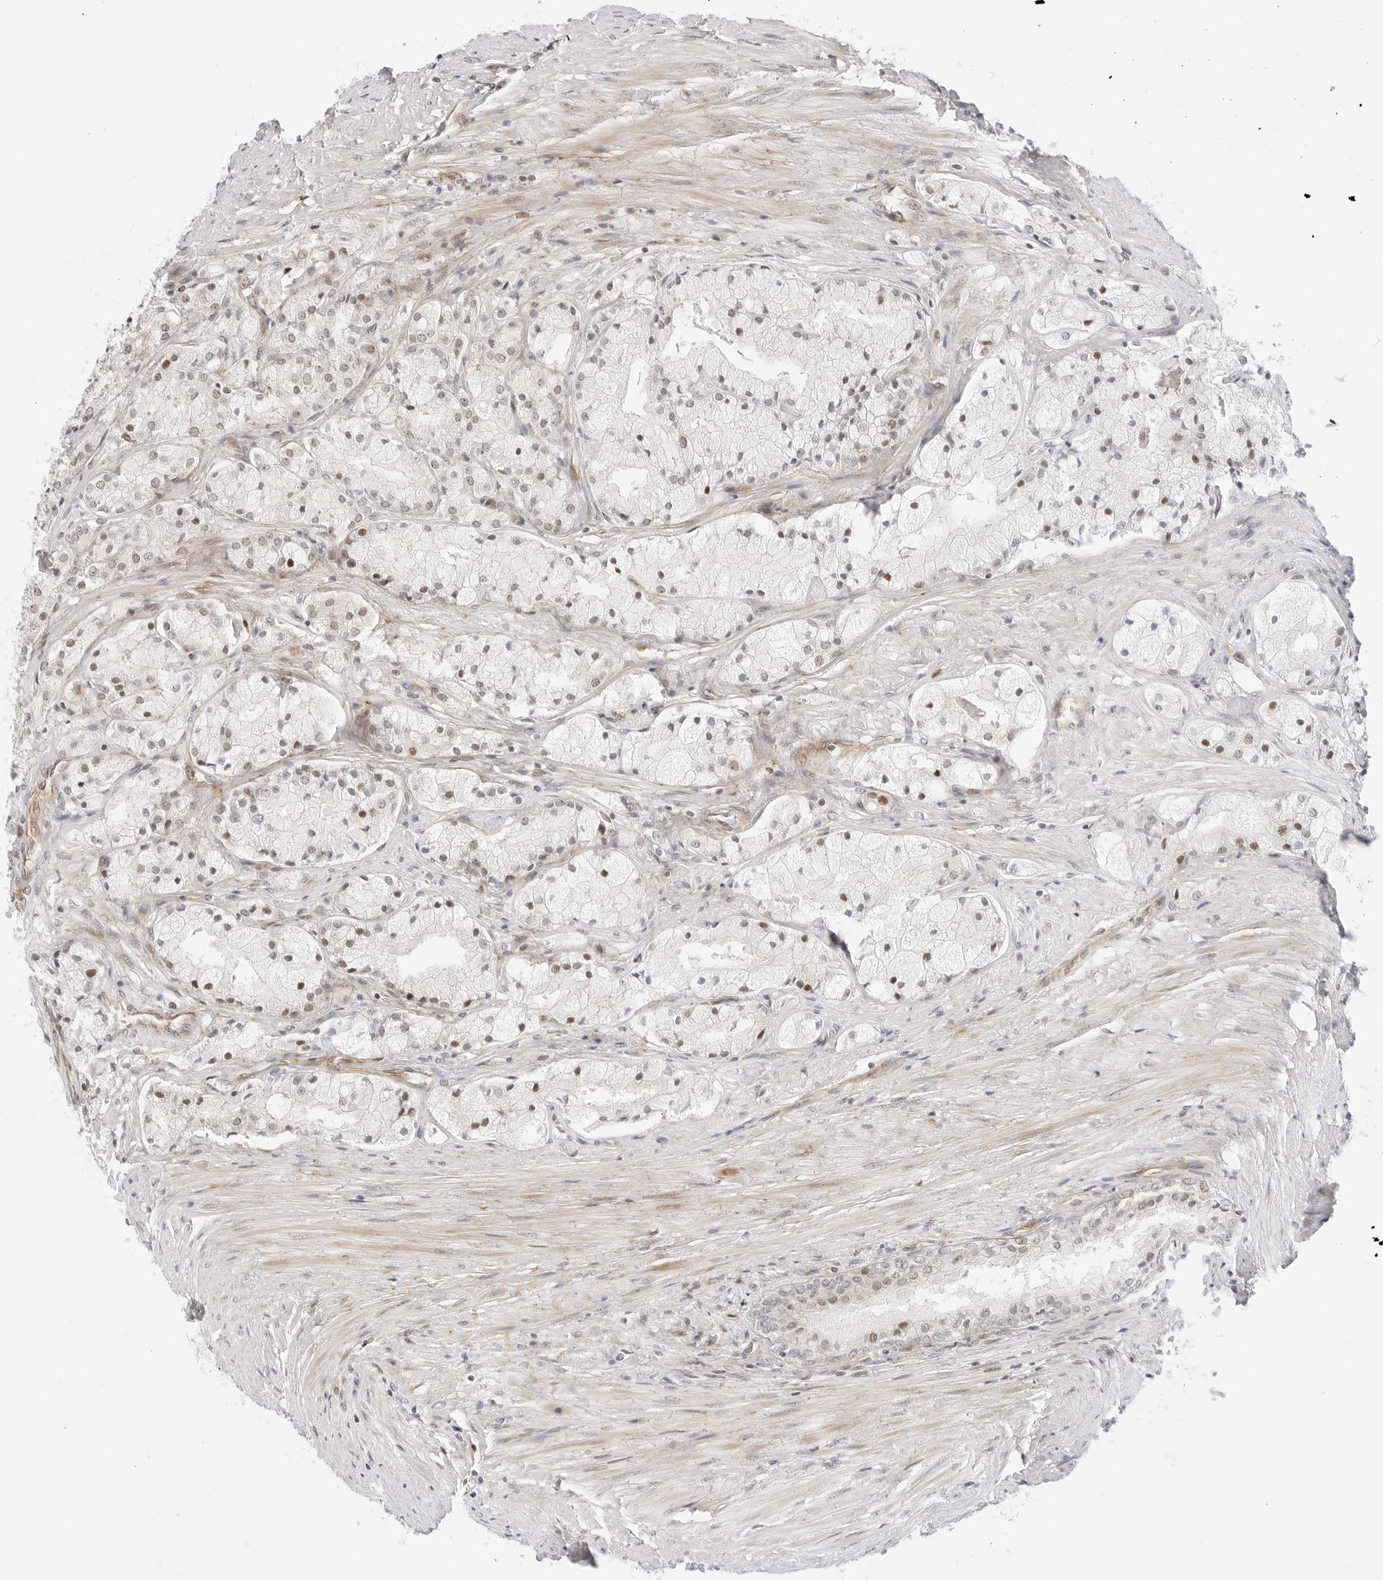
{"staining": {"intensity": "weak", "quantity": "25%-75%", "location": "nuclear"}, "tissue": "prostate cancer", "cell_type": "Tumor cells", "image_type": "cancer", "snomed": [{"axis": "morphology", "description": "Adenocarcinoma, High grade"}, {"axis": "topography", "description": "Prostate"}], "caption": "Protein staining demonstrates weak nuclear staining in approximately 25%-75% of tumor cells in prostate high-grade adenocarcinoma.", "gene": "ZNF613", "patient": {"sex": "male", "age": 50}}